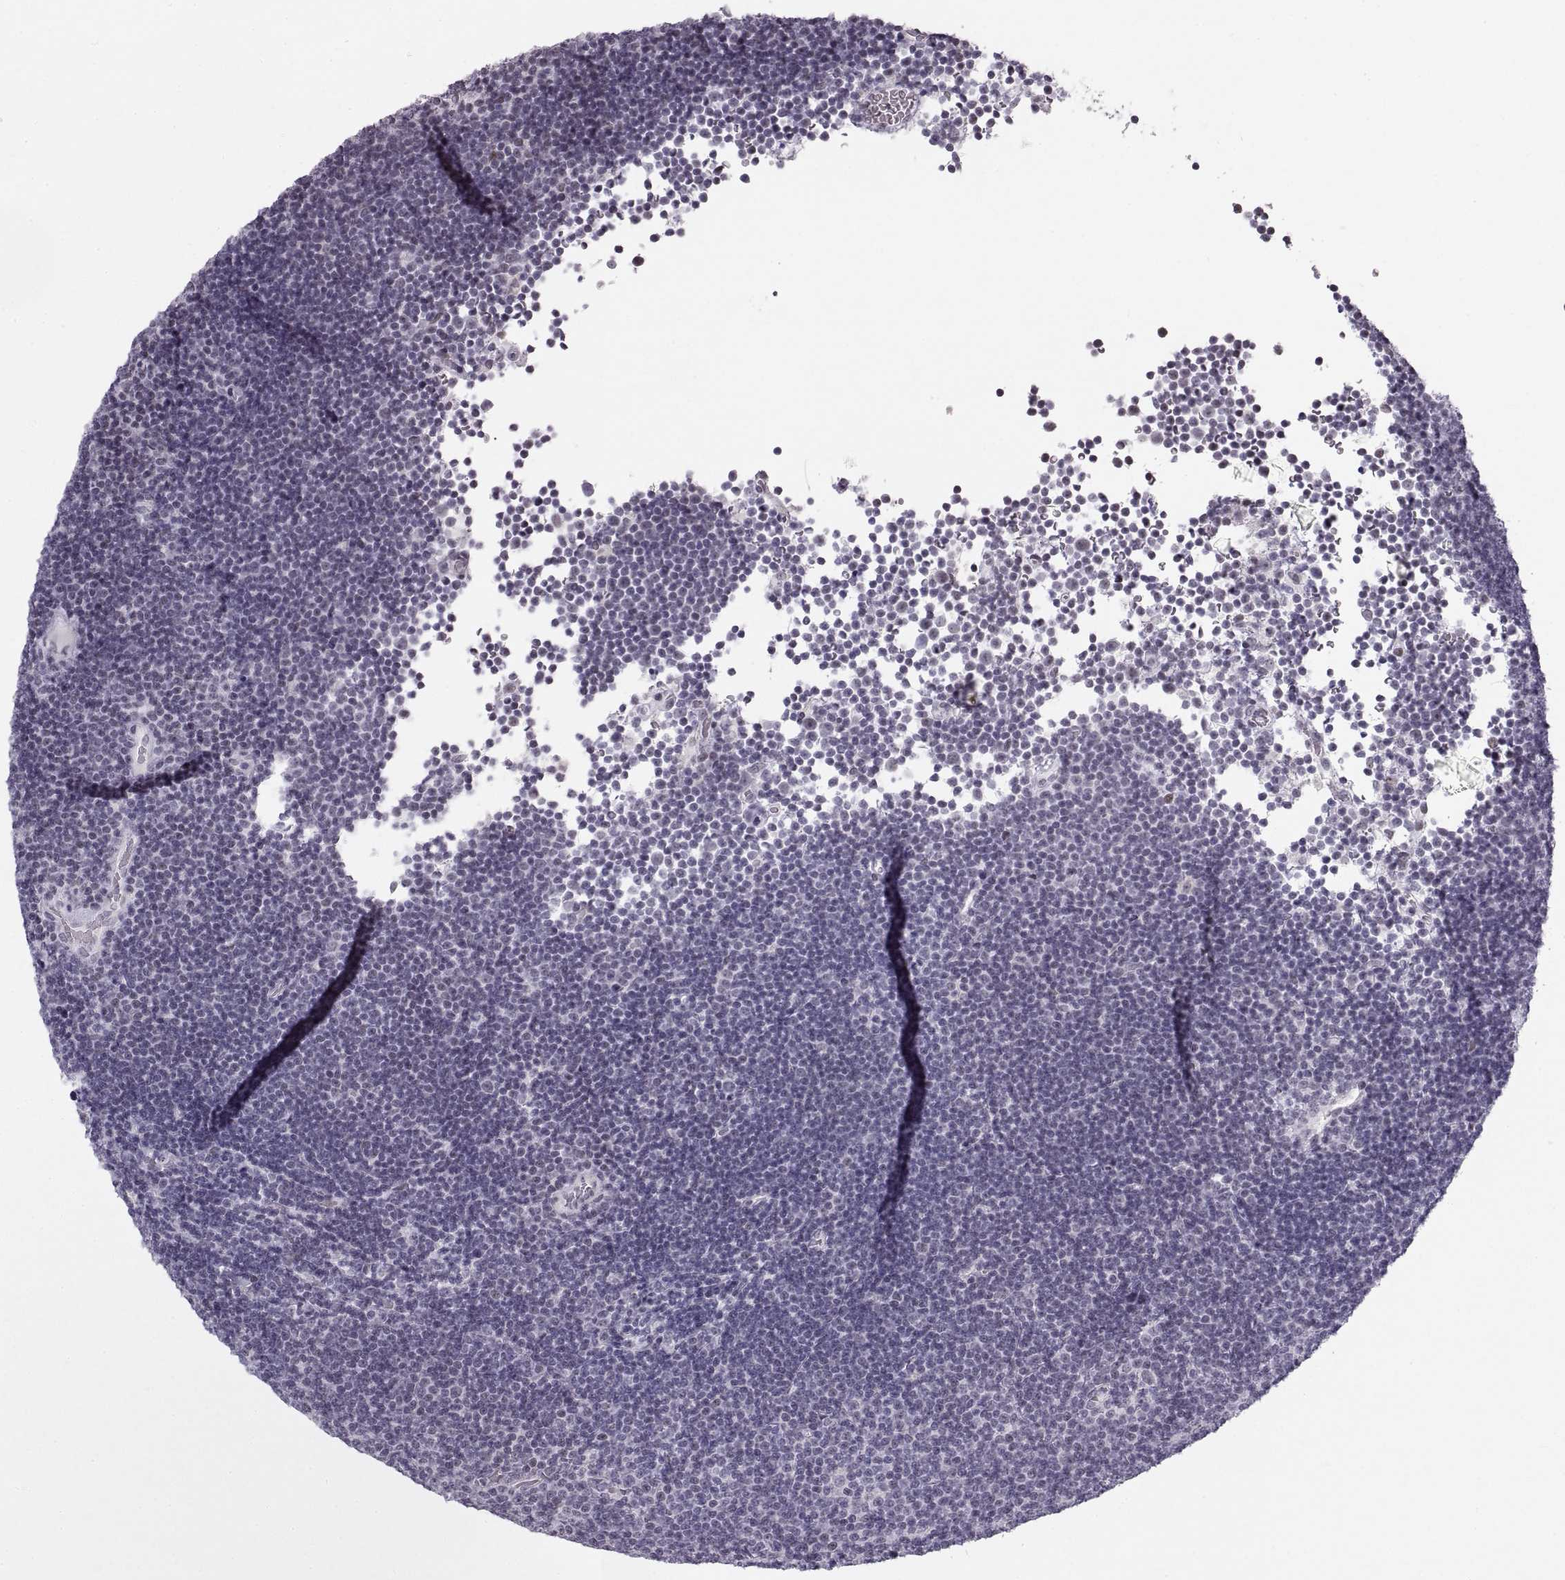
{"staining": {"intensity": "negative", "quantity": "none", "location": "none"}, "tissue": "lymphoma", "cell_type": "Tumor cells", "image_type": "cancer", "snomed": [{"axis": "morphology", "description": "Malignant lymphoma, non-Hodgkin's type, Low grade"}, {"axis": "topography", "description": "Brain"}], "caption": "Immunohistochemistry (IHC) image of neoplastic tissue: low-grade malignant lymphoma, non-Hodgkin's type stained with DAB shows no significant protein expression in tumor cells.", "gene": "NANOS3", "patient": {"sex": "female", "age": 66}}